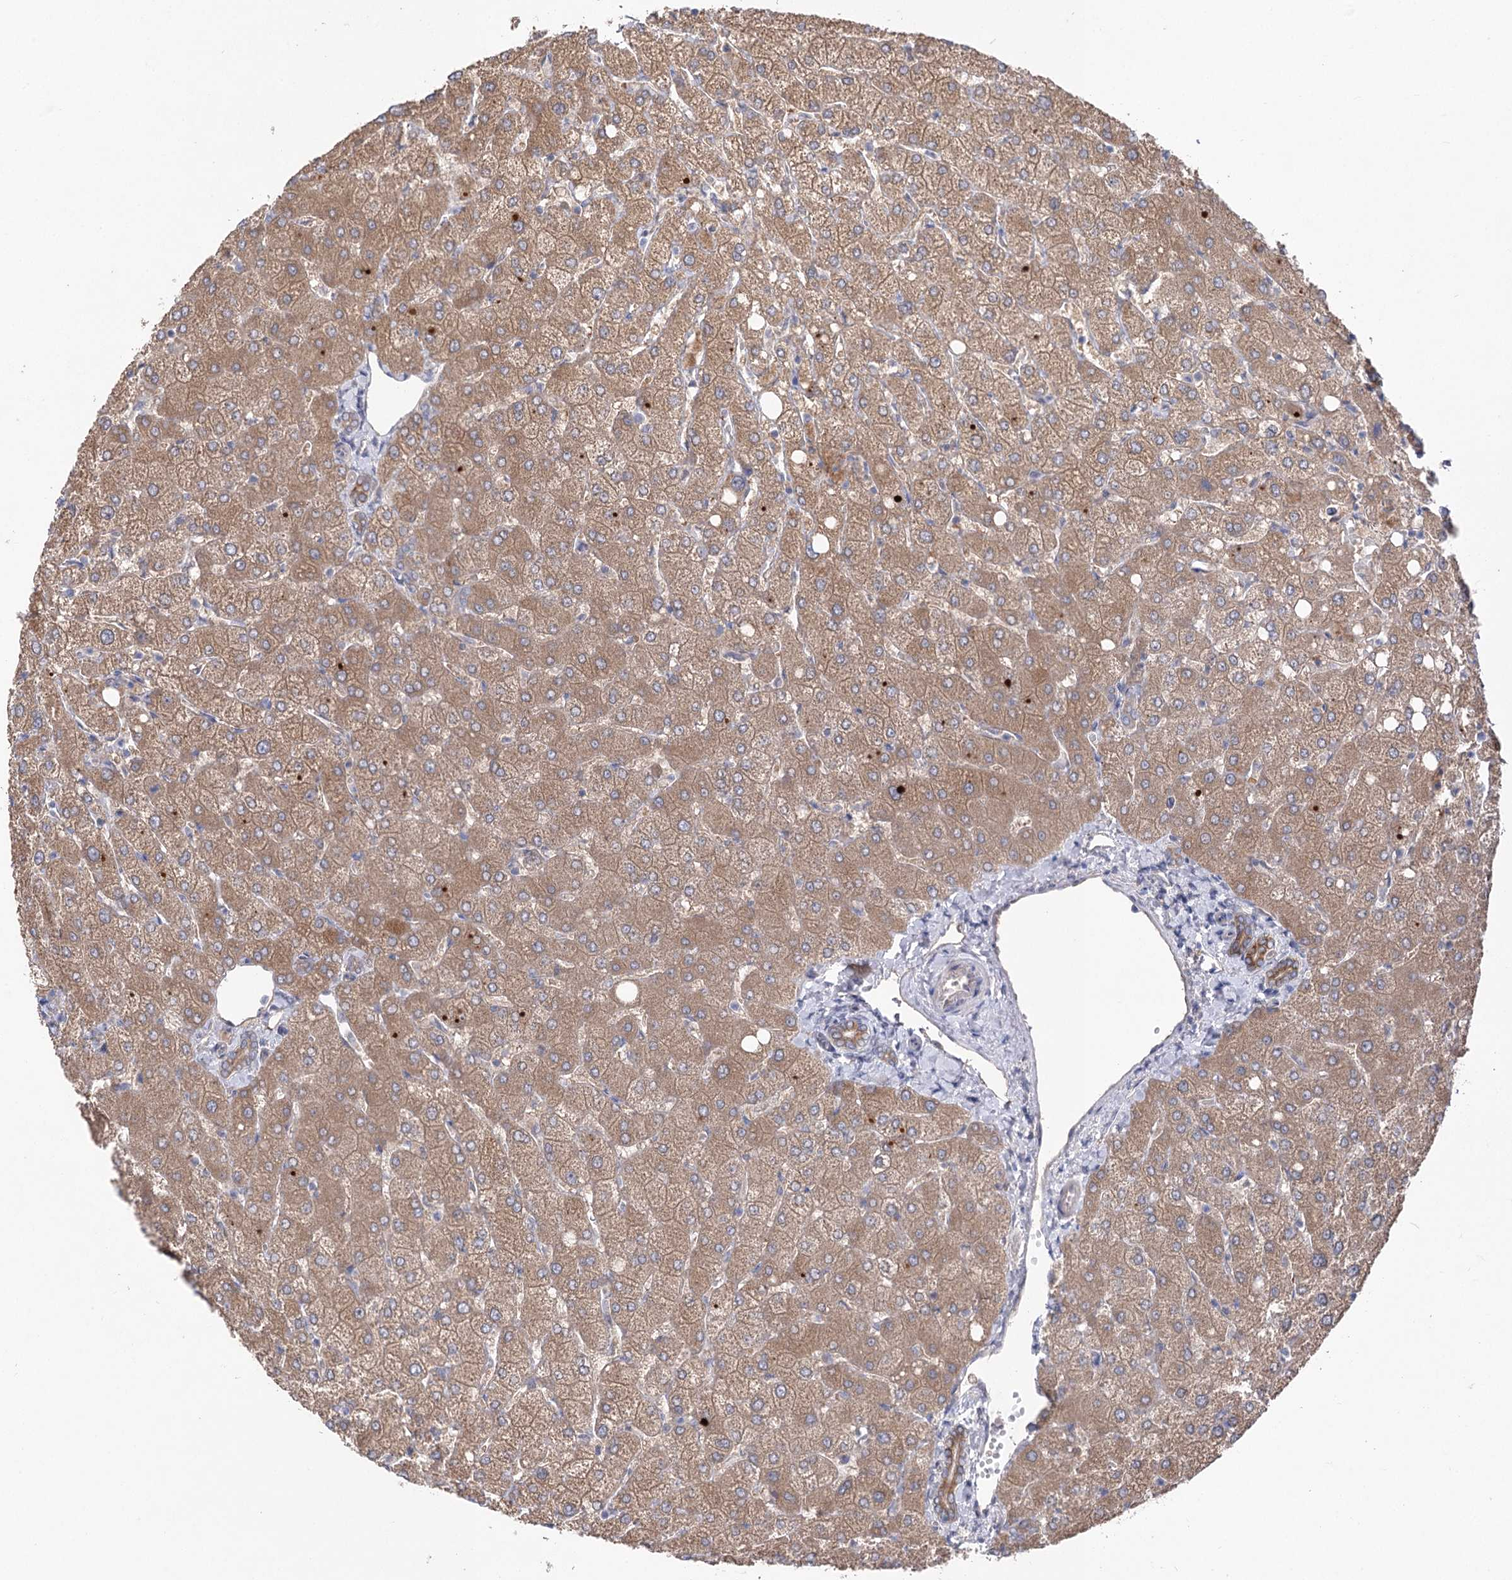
{"staining": {"intensity": "moderate", "quantity": ">75%", "location": "cytoplasmic/membranous"}, "tissue": "liver", "cell_type": "Cholangiocytes", "image_type": "normal", "snomed": [{"axis": "morphology", "description": "Normal tissue, NOS"}, {"axis": "topography", "description": "Liver"}], "caption": "This histopathology image reveals IHC staining of benign human liver, with medium moderate cytoplasmic/membranous expression in about >75% of cholangiocytes.", "gene": "LRRC14B", "patient": {"sex": "female", "age": 54}}